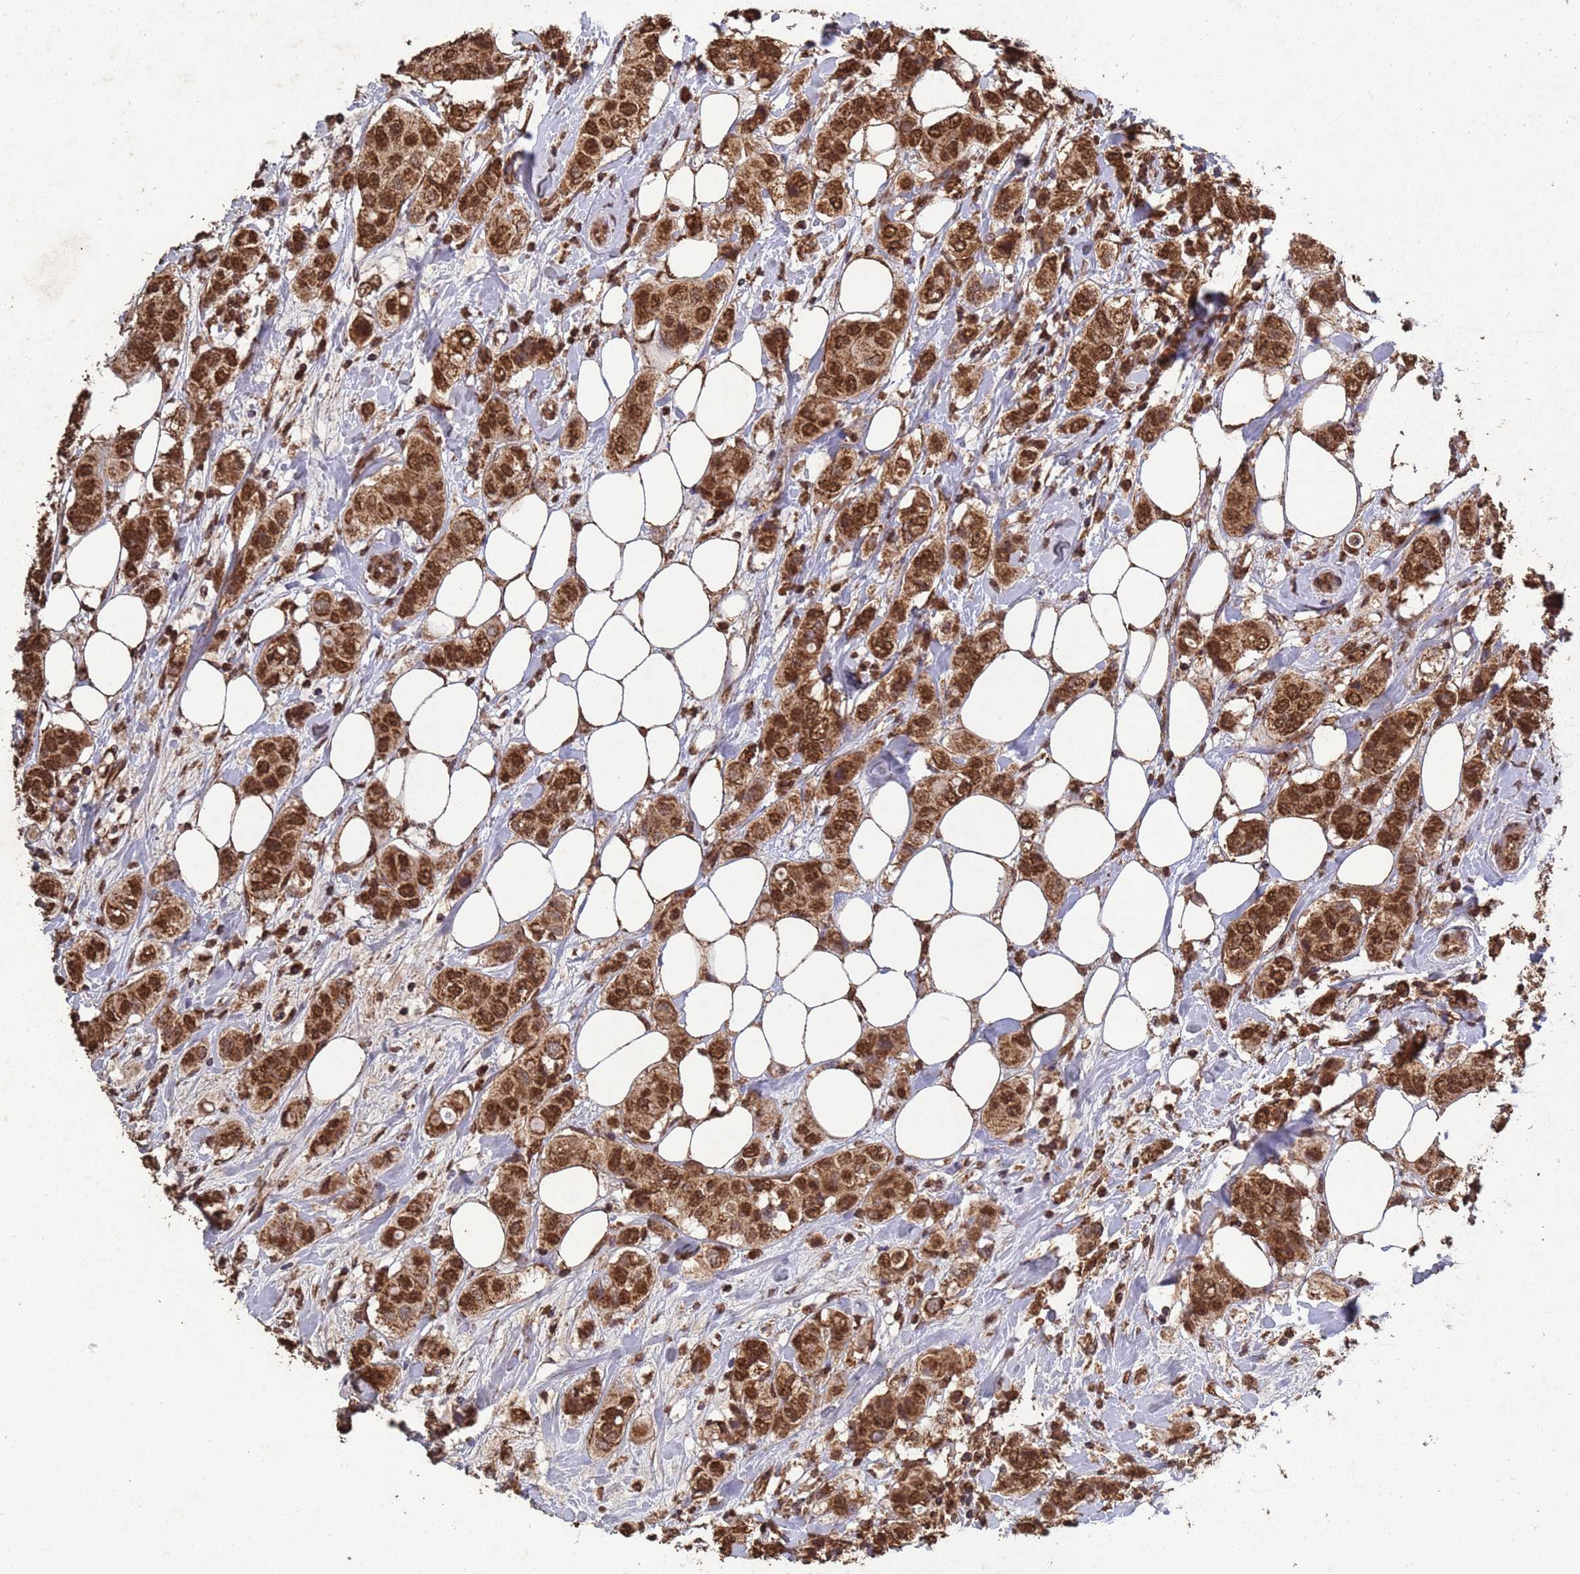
{"staining": {"intensity": "strong", "quantity": ">75%", "location": "cytoplasmic/membranous,nuclear"}, "tissue": "breast cancer", "cell_type": "Tumor cells", "image_type": "cancer", "snomed": [{"axis": "morphology", "description": "Lobular carcinoma"}, {"axis": "topography", "description": "Breast"}], "caption": "The immunohistochemical stain highlights strong cytoplasmic/membranous and nuclear positivity in tumor cells of lobular carcinoma (breast) tissue.", "gene": "HDAC10", "patient": {"sex": "female", "age": 51}}